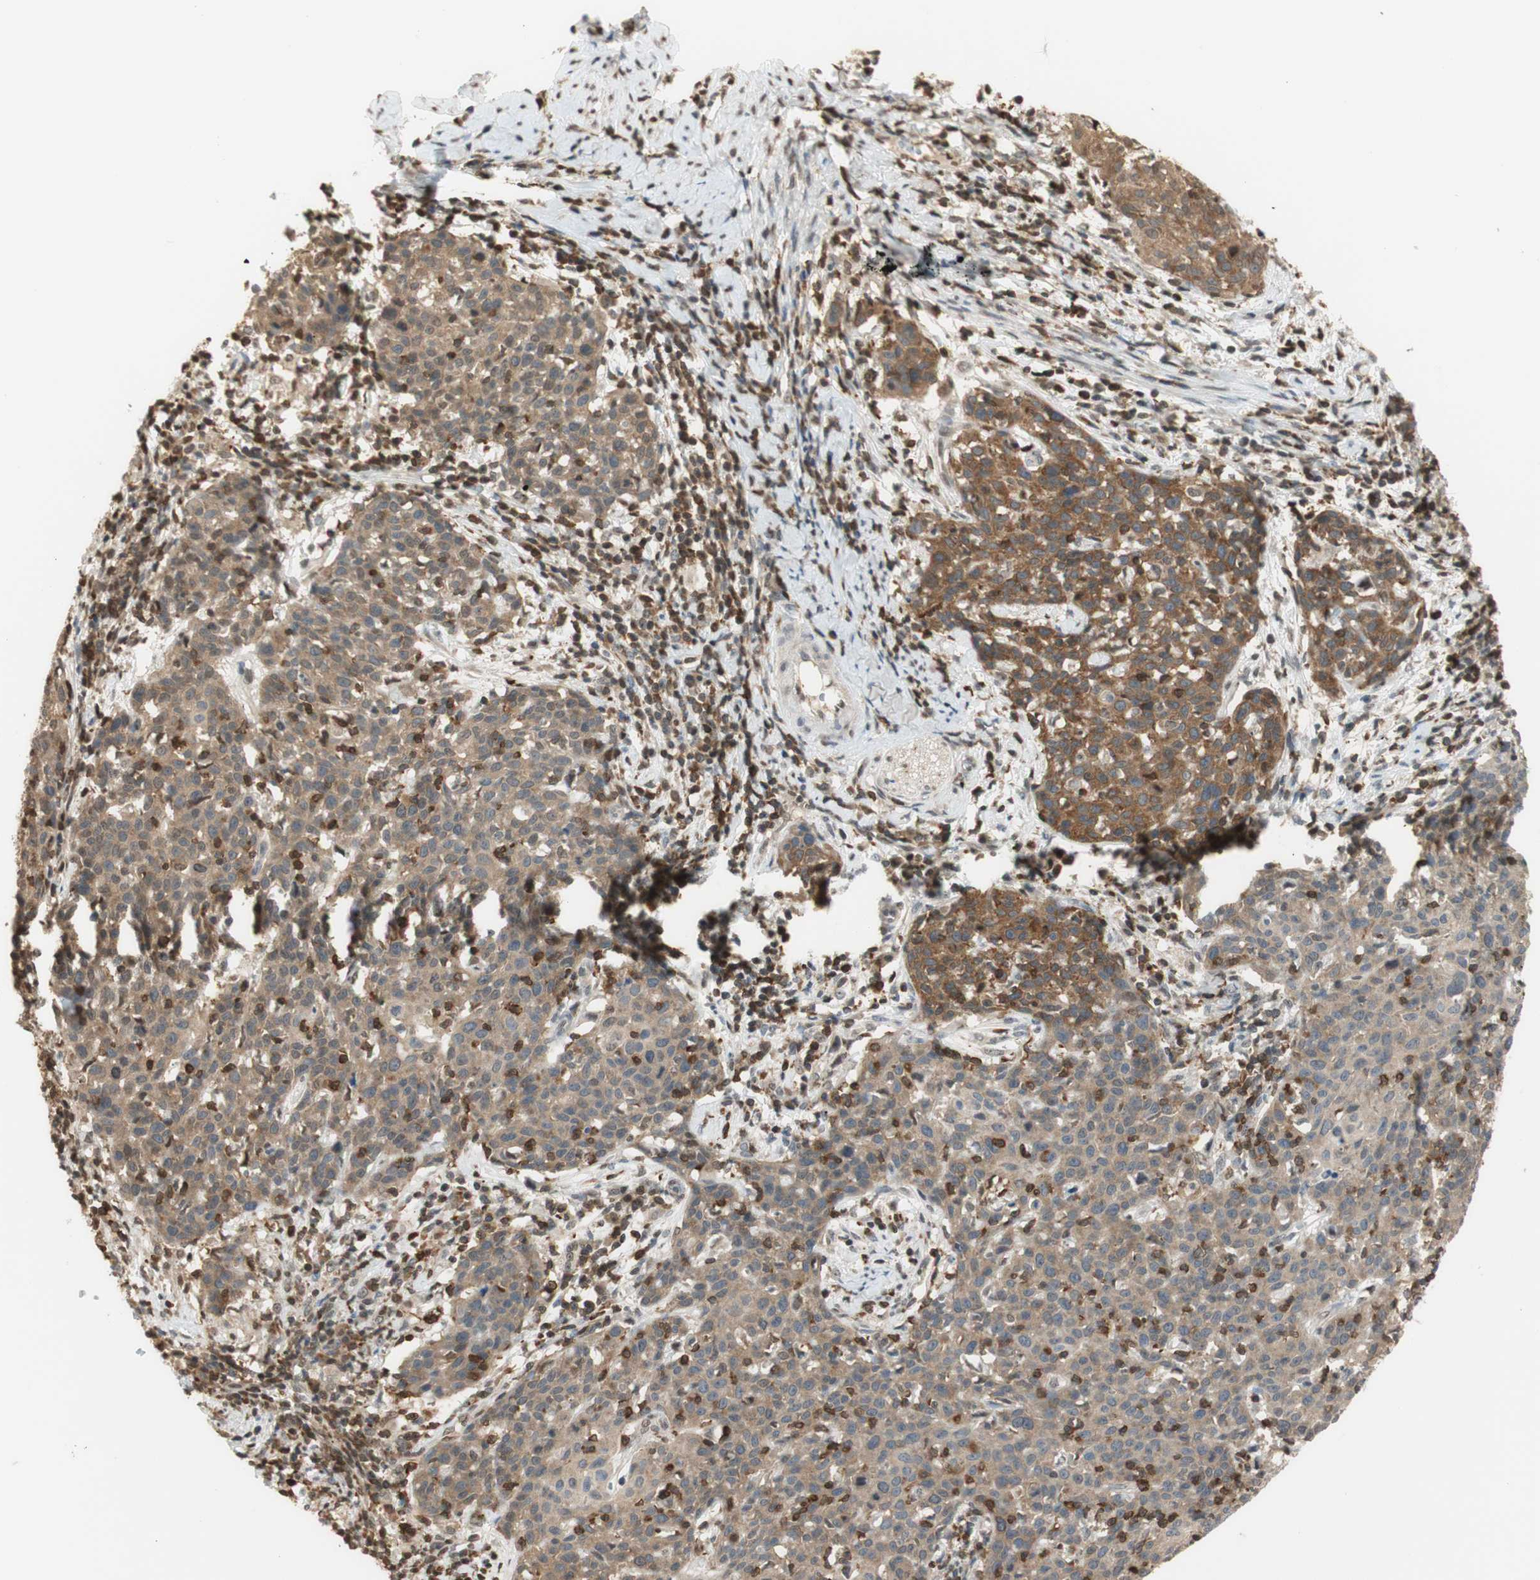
{"staining": {"intensity": "moderate", "quantity": "25%-75%", "location": "cytoplasmic/membranous"}, "tissue": "cervical cancer", "cell_type": "Tumor cells", "image_type": "cancer", "snomed": [{"axis": "morphology", "description": "Squamous cell carcinoma, NOS"}, {"axis": "topography", "description": "Cervix"}], "caption": "DAB immunohistochemical staining of human cervical squamous cell carcinoma demonstrates moderate cytoplasmic/membranous protein expression in about 25%-75% of tumor cells. The protein is stained brown, and the nuclei are stained in blue (DAB (3,3'-diaminobenzidine) IHC with brightfield microscopy, high magnification).", "gene": "NAP1L4", "patient": {"sex": "female", "age": 38}}